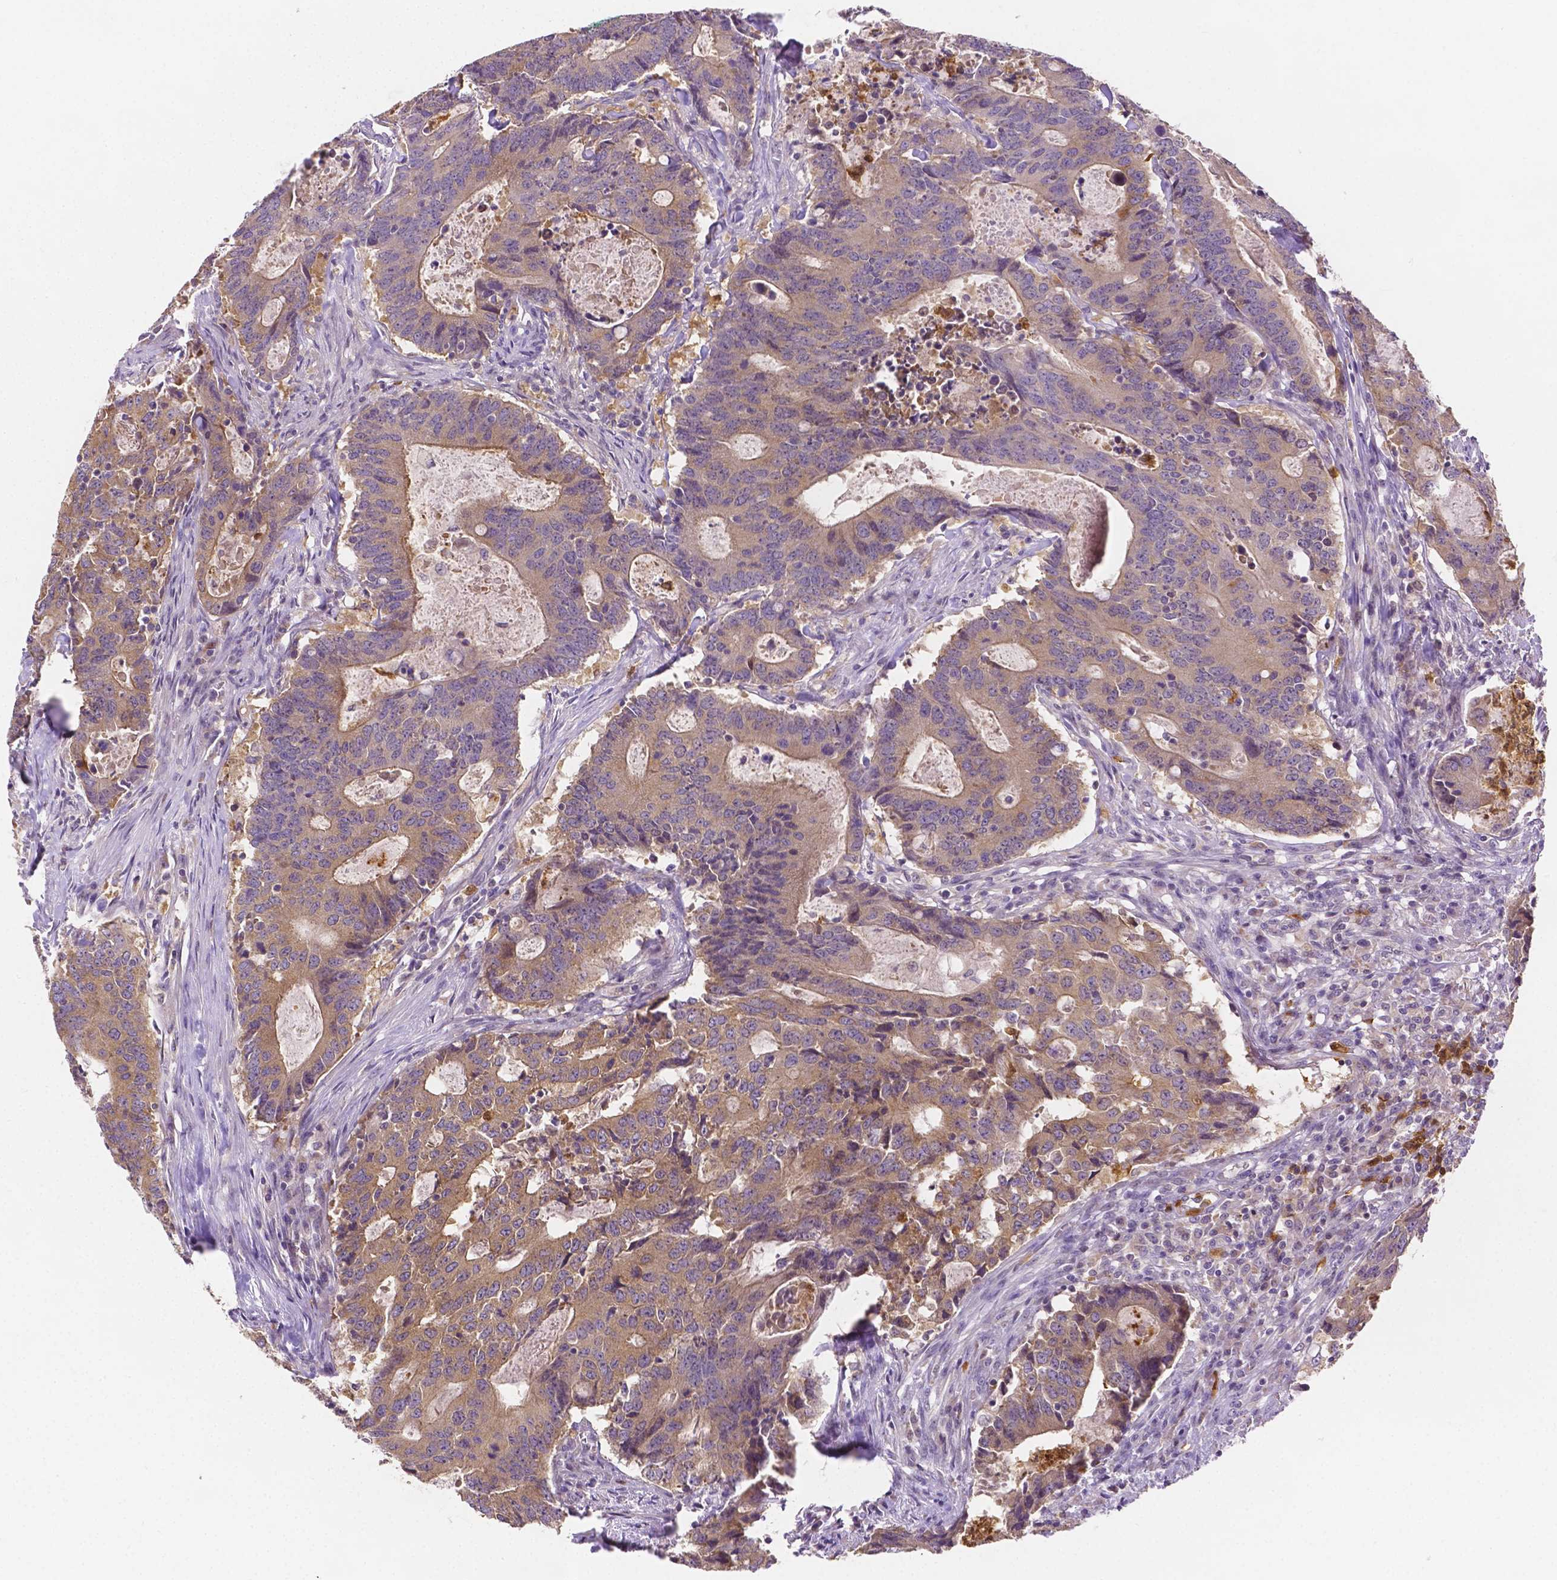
{"staining": {"intensity": "moderate", "quantity": "25%-75%", "location": "cytoplasmic/membranous"}, "tissue": "colorectal cancer", "cell_type": "Tumor cells", "image_type": "cancer", "snomed": [{"axis": "morphology", "description": "Adenocarcinoma, NOS"}, {"axis": "topography", "description": "Colon"}], "caption": "Immunohistochemical staining of human colorectal cancer (adenocarcinoma) demonstrates medium levels of moderate cytoplasmic/membranous expression in about 25%-75% of tumor cells. The staining was performed using DAB, with brown indicating positive protein expression. Nuclei are stained blue with hematoxylin.", "gene": "ZNRD2", "patient": {"sex": "male", "age": 67}}